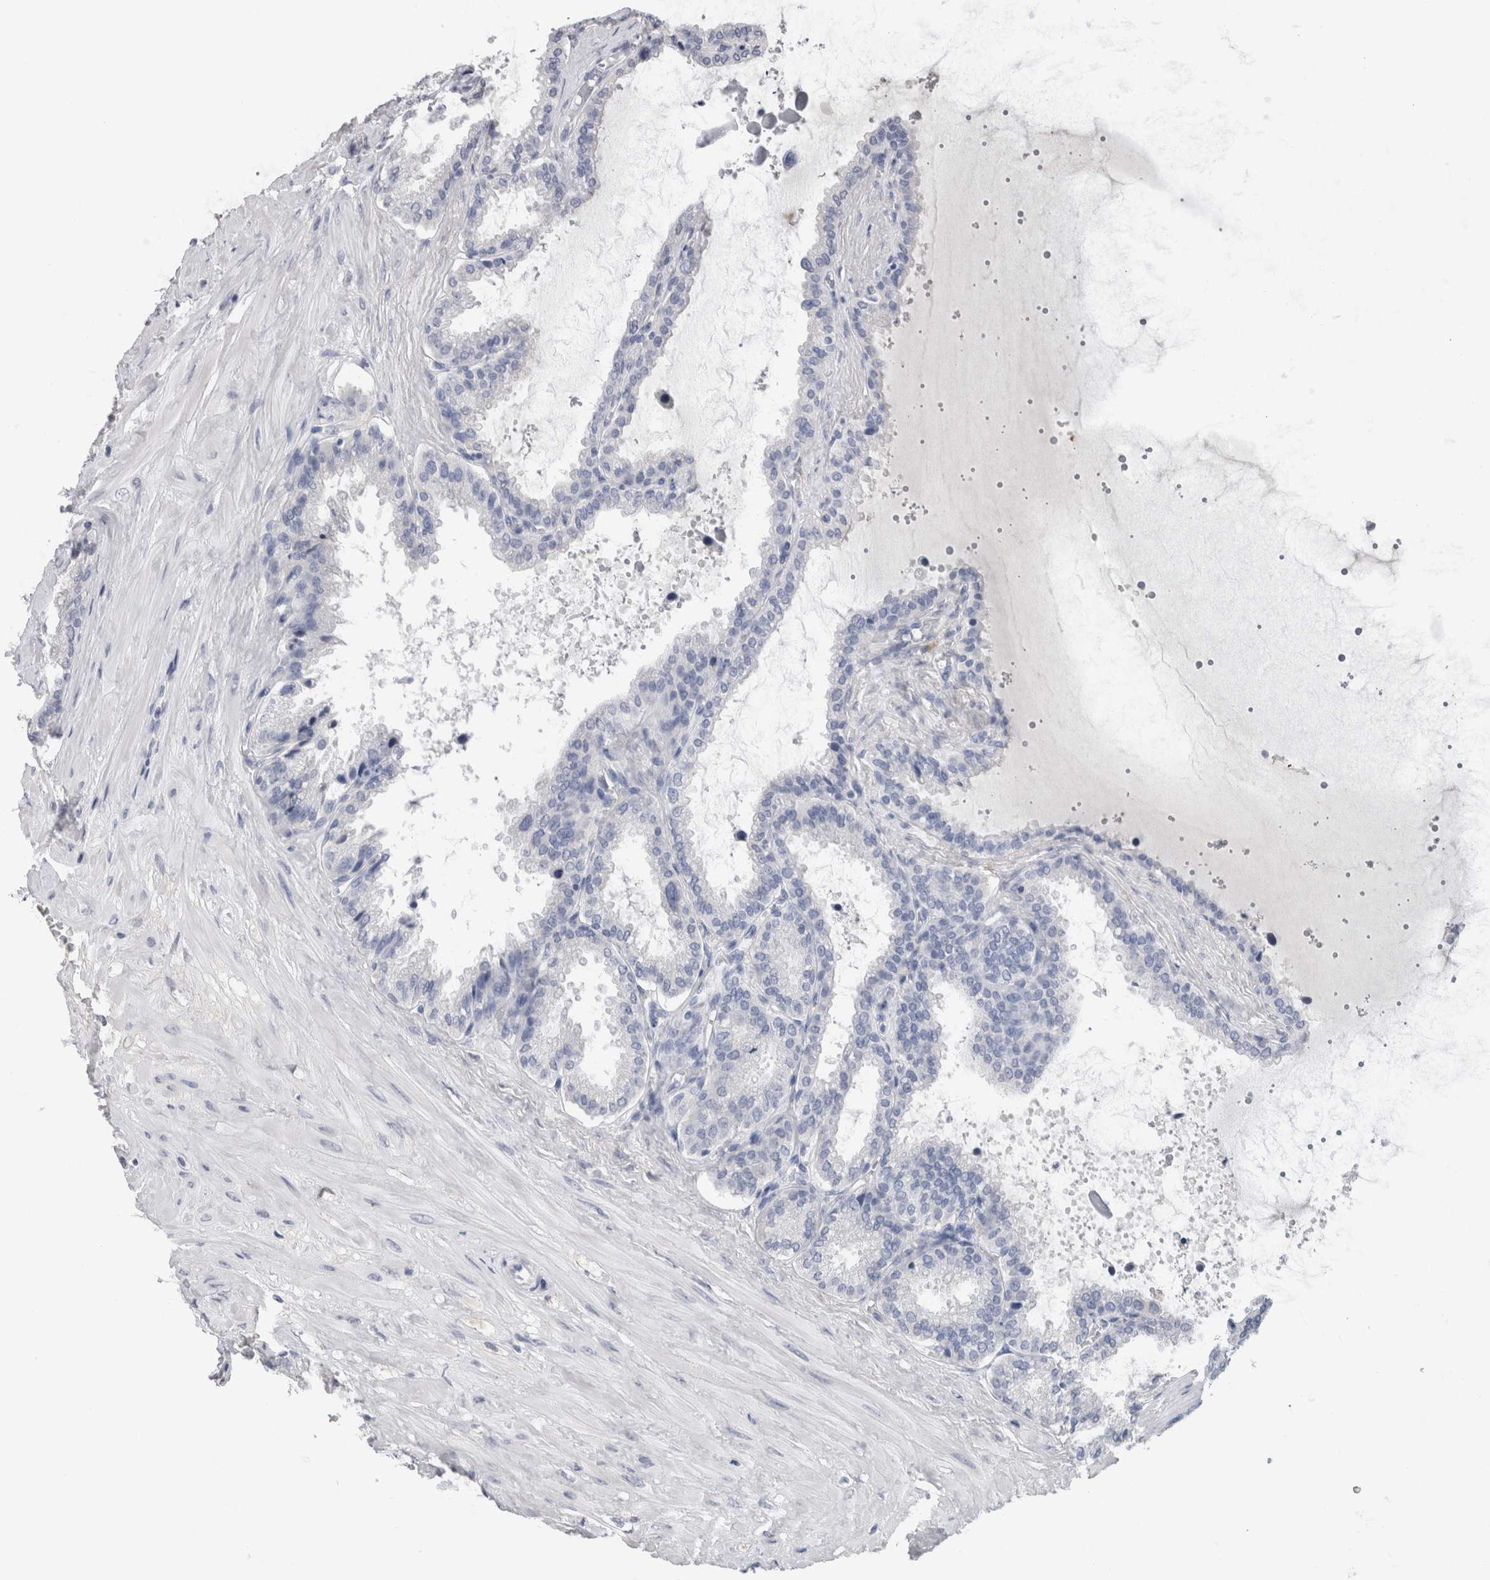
{"staining": {"intensity": "negative", "quantity": "none", "location": "none"}, "tissue": "seminal vesicle", "cell_type": "Glandular cells", "image_type": "normal", "snomed": [{"axis": "morphology", "description": "Normal tissue, NOS"}, {"axis": "topography", "description": "Seminal veicle"}], "caption": "Image shows no protein positivity in glandular cells of unremarkable seminal vesicle. (DAB (3,3'-diaminobenzidine) immunohistochemistry (IHC) visualized using brightfield microscopy, high magnification).", "gene": "FABP4", "patient": {"sex": "male", "age": 46}}